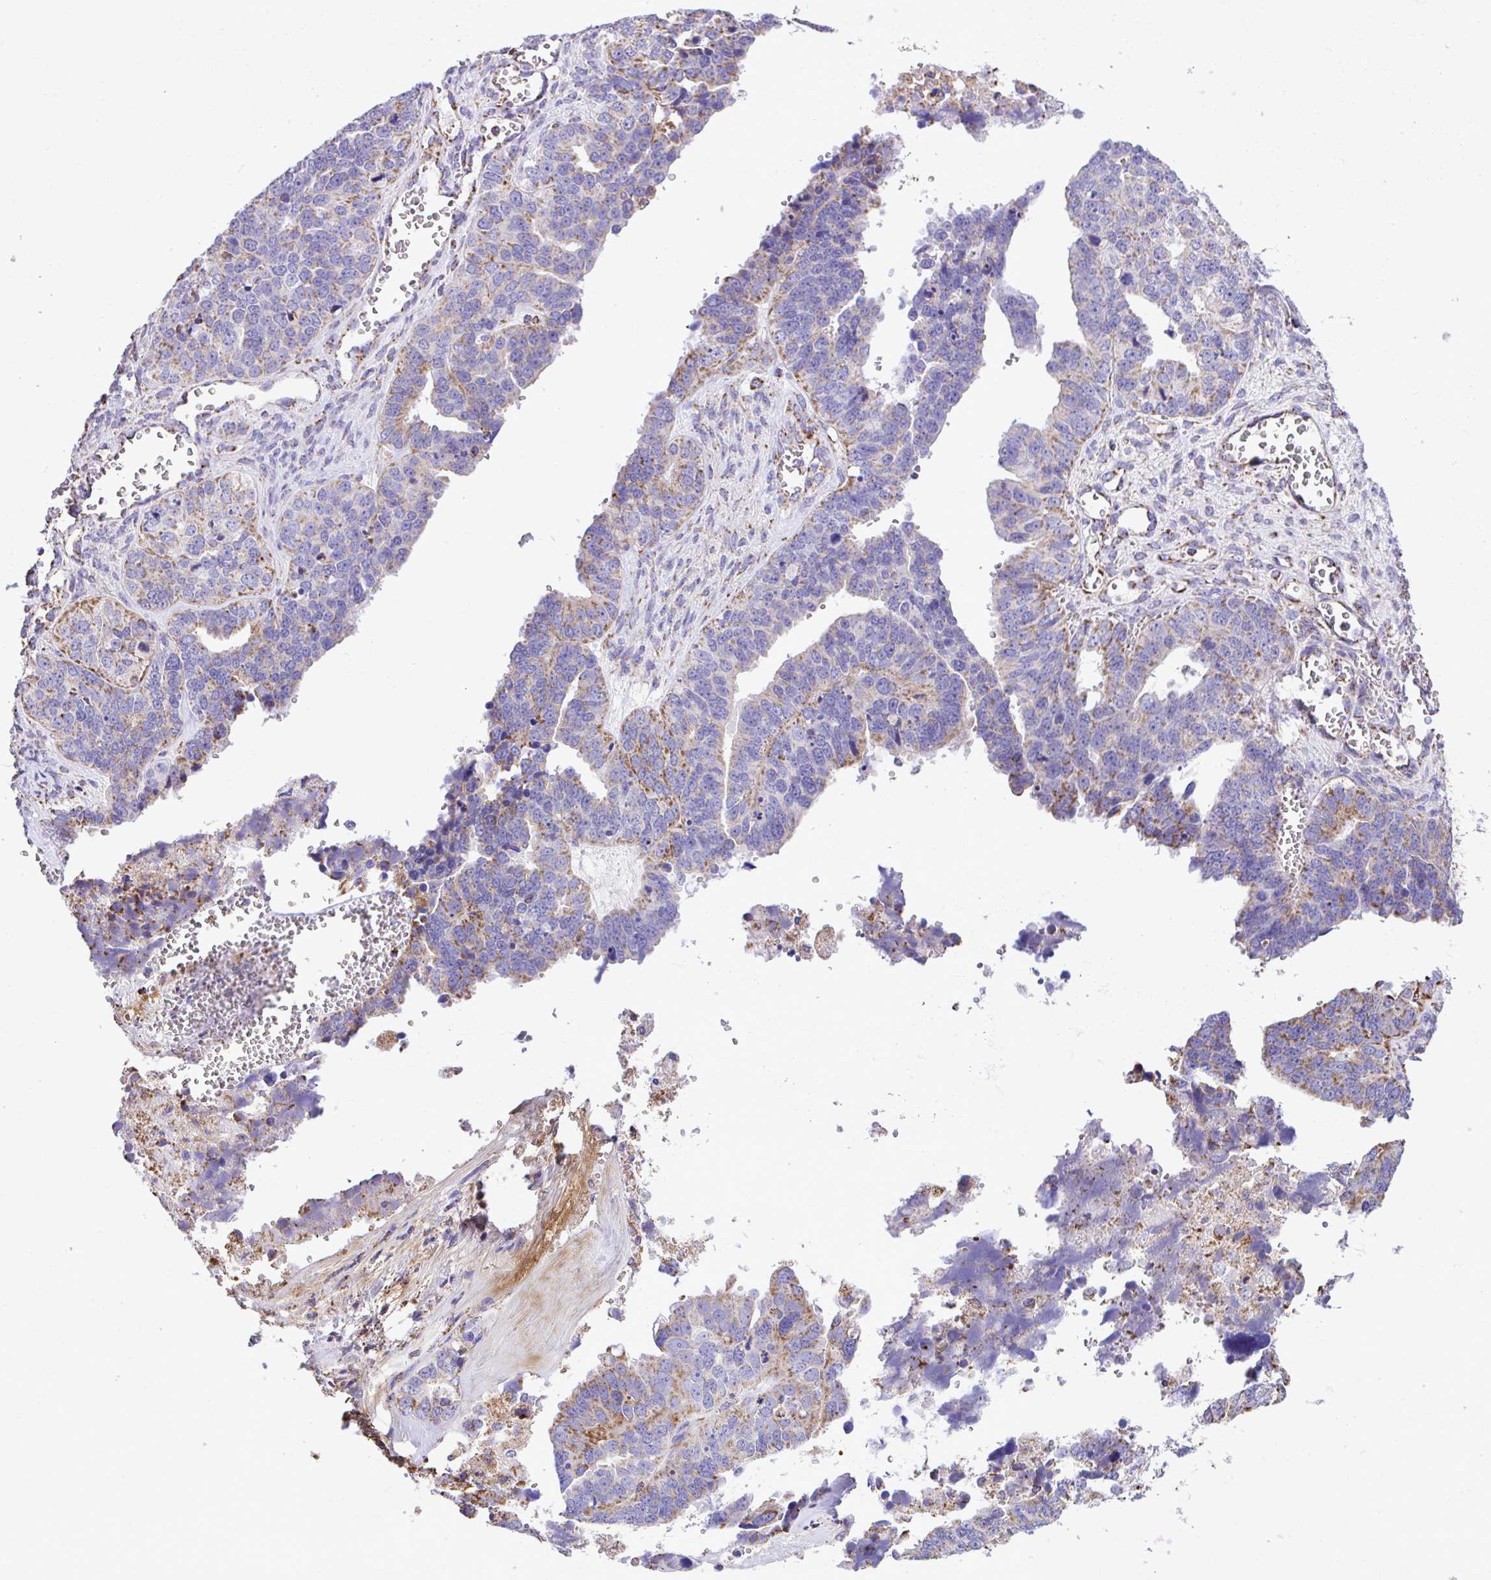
{"staining": {"intensity": "moderate", "quantity": "25%-75%", "location": "cytoplasmic/membranous"}, "tissue": "ovarian cancer", "cell_type": "Tumor cells", "image_type": "cancer", "snomed": [{"axis": "morphology", "description": "Cystadenocarcinoma, serous, NOS"}, {"axis": "topography", "description": "Ovary"}], "caption": "This image demonstrates ovarian cancer (serous cystadenocarcinoma) stained with immunohistochemistry (IHC) to label a protein in brown. The cytoplasmic/membranous of tumor cells show moderate positivity for the protein. Nuclei are counter-stained blue.", "gene": "PCMTD2", "patient": {"sex": "female", "age": 76}}